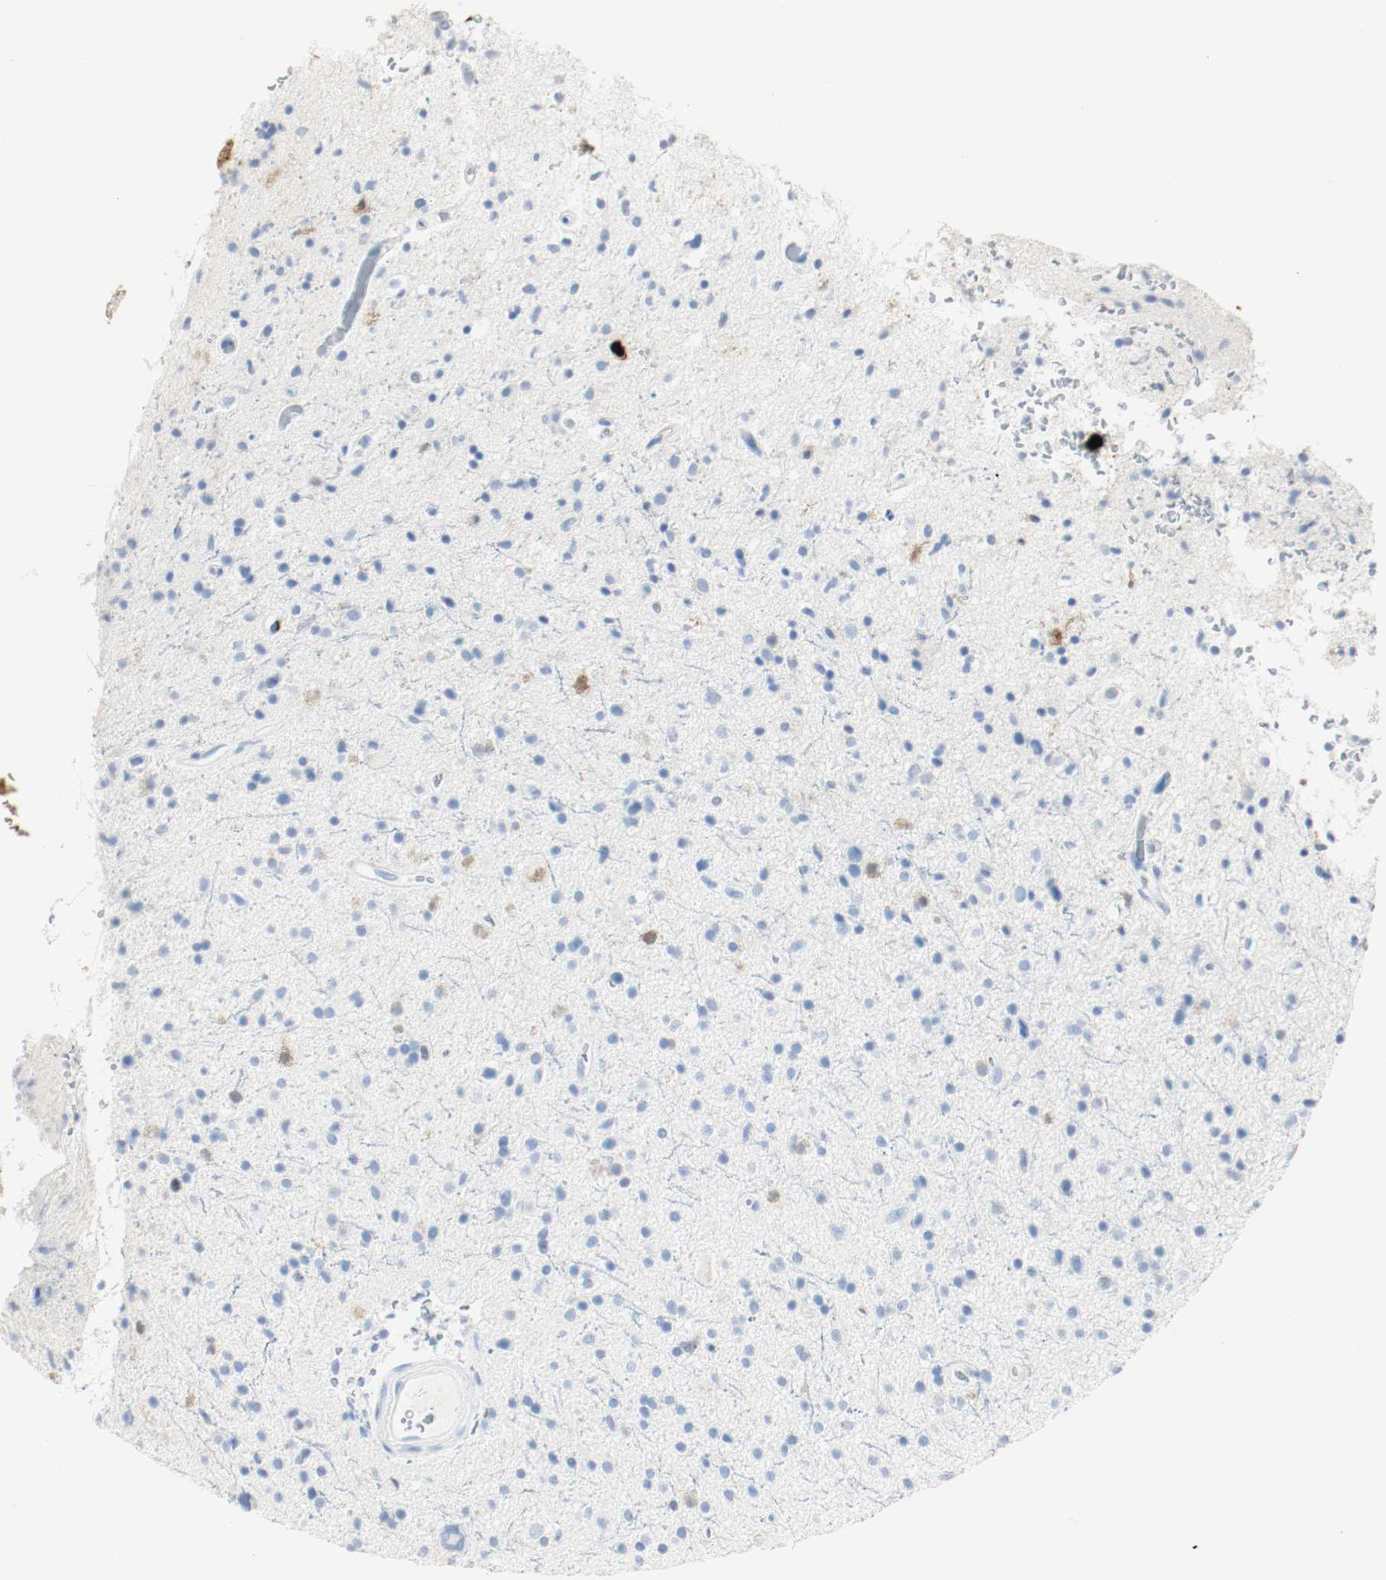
{"staining": {"intensity": "negative", "quantity": "none", "location": "none"}, "tissue": "glioma", "cell_type": "Tumor cells", "image_type": "cancer", "snomed": [{"axis": "morphology", "description": "Glioma, malignant, High grade"}, {"axis": "topography", "description": "Brain"}], "caption": "An immunohistochemistry (IHC) histopathology image of glioma is shown. There is no staining in tumor cells of glioma.", "gene": "S100A9", "patient": {"sex": "male", "age": 33}}